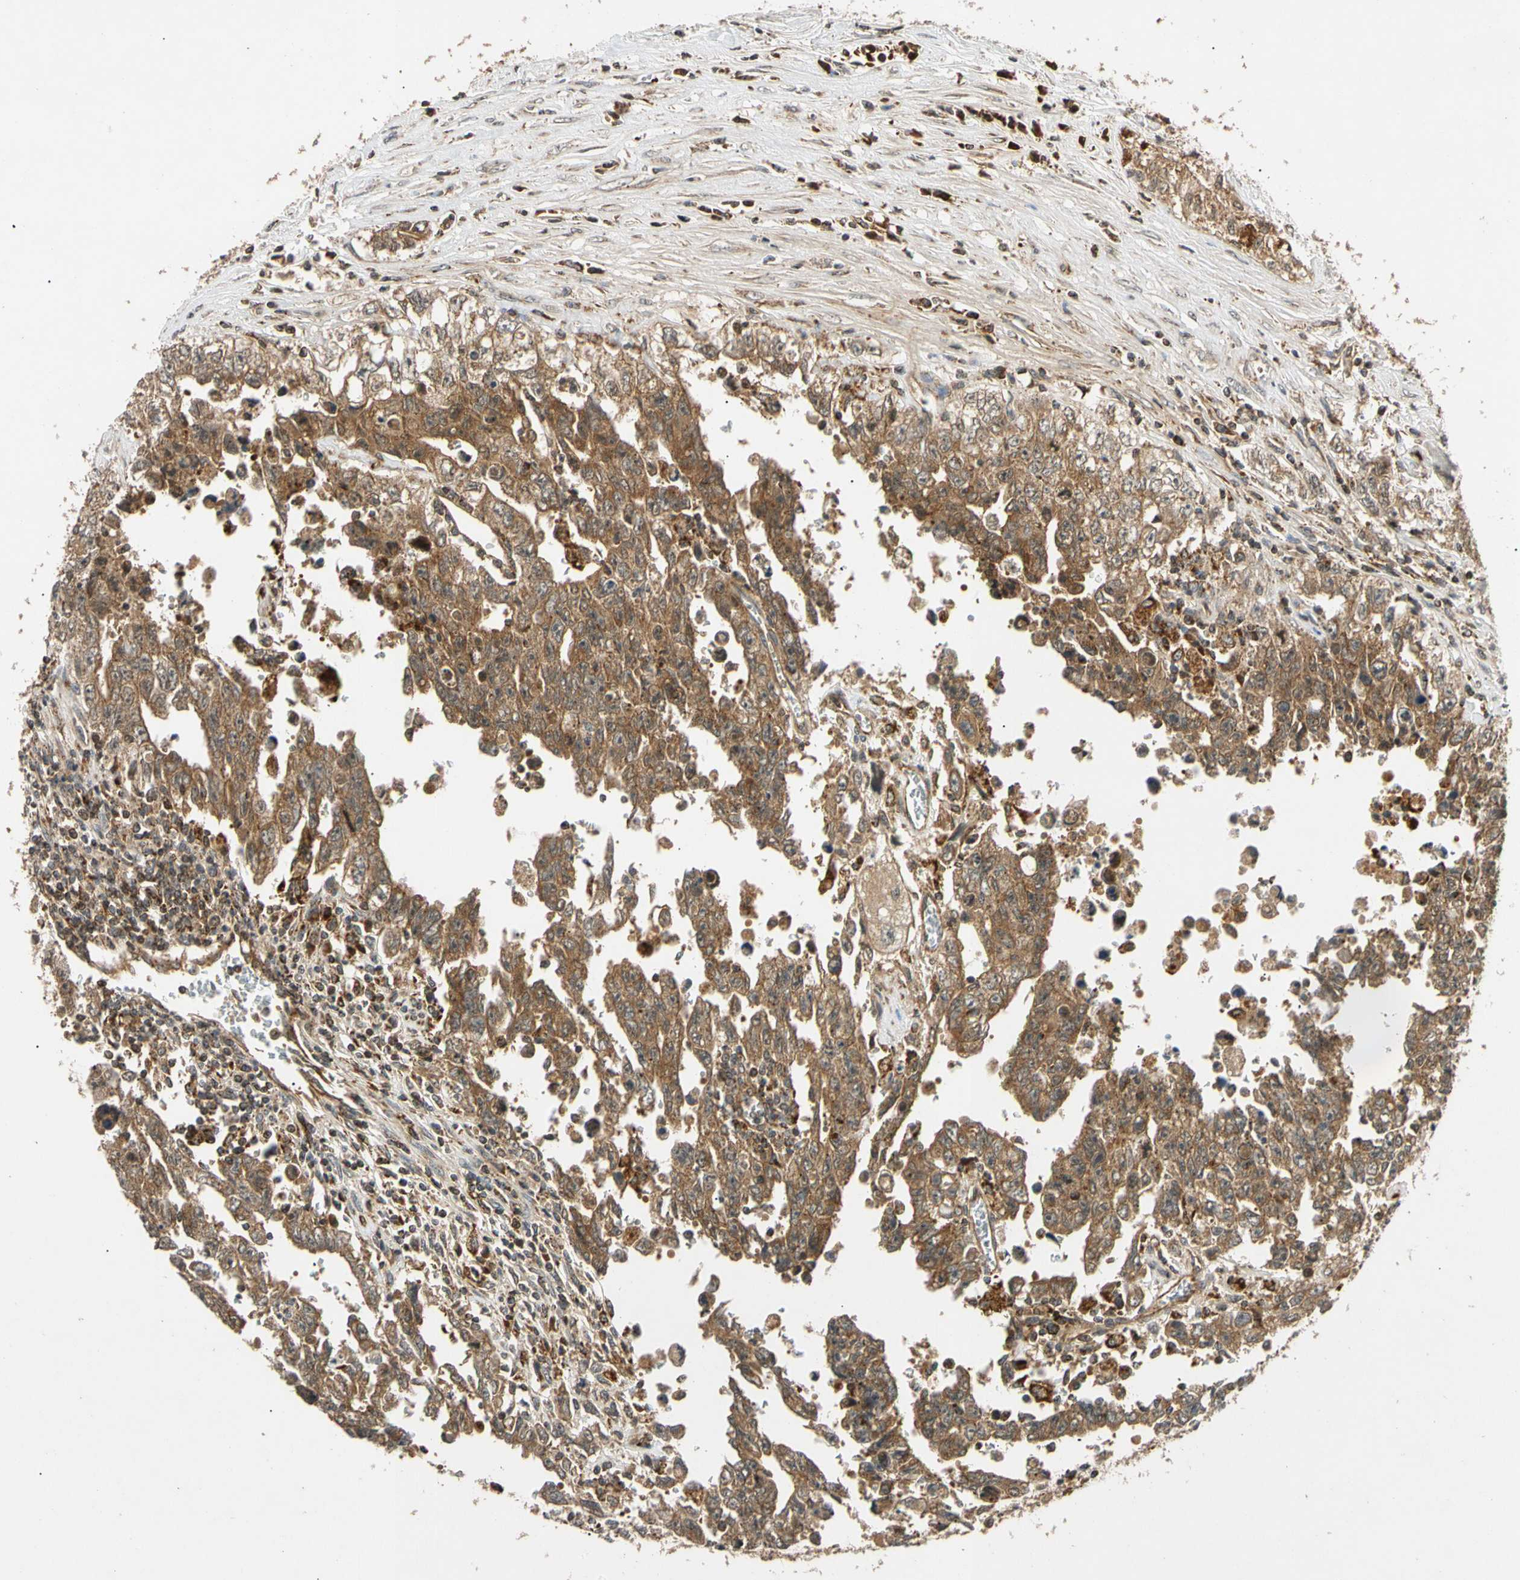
{"staining": {"intensity": "moderate", "quantity": ">75%", "location": "cytoplasmic/membranous"}, "tissue": "testis cancer", "cell_type": "Tumor cells", "image_type": "cancer", "snomed": [{"axis": "morphology", "description": "Carcinoma, Embryonal, NOS"}, {"axis": "topography", "description": "Testis"}], "caption": "Testis cancer tissue exhibits moderate cytoplasmic/membranous expression in approximately >75% of tumor cells", "gene": "MRPS22", "patient": {"sex": "male", "age": 28}}